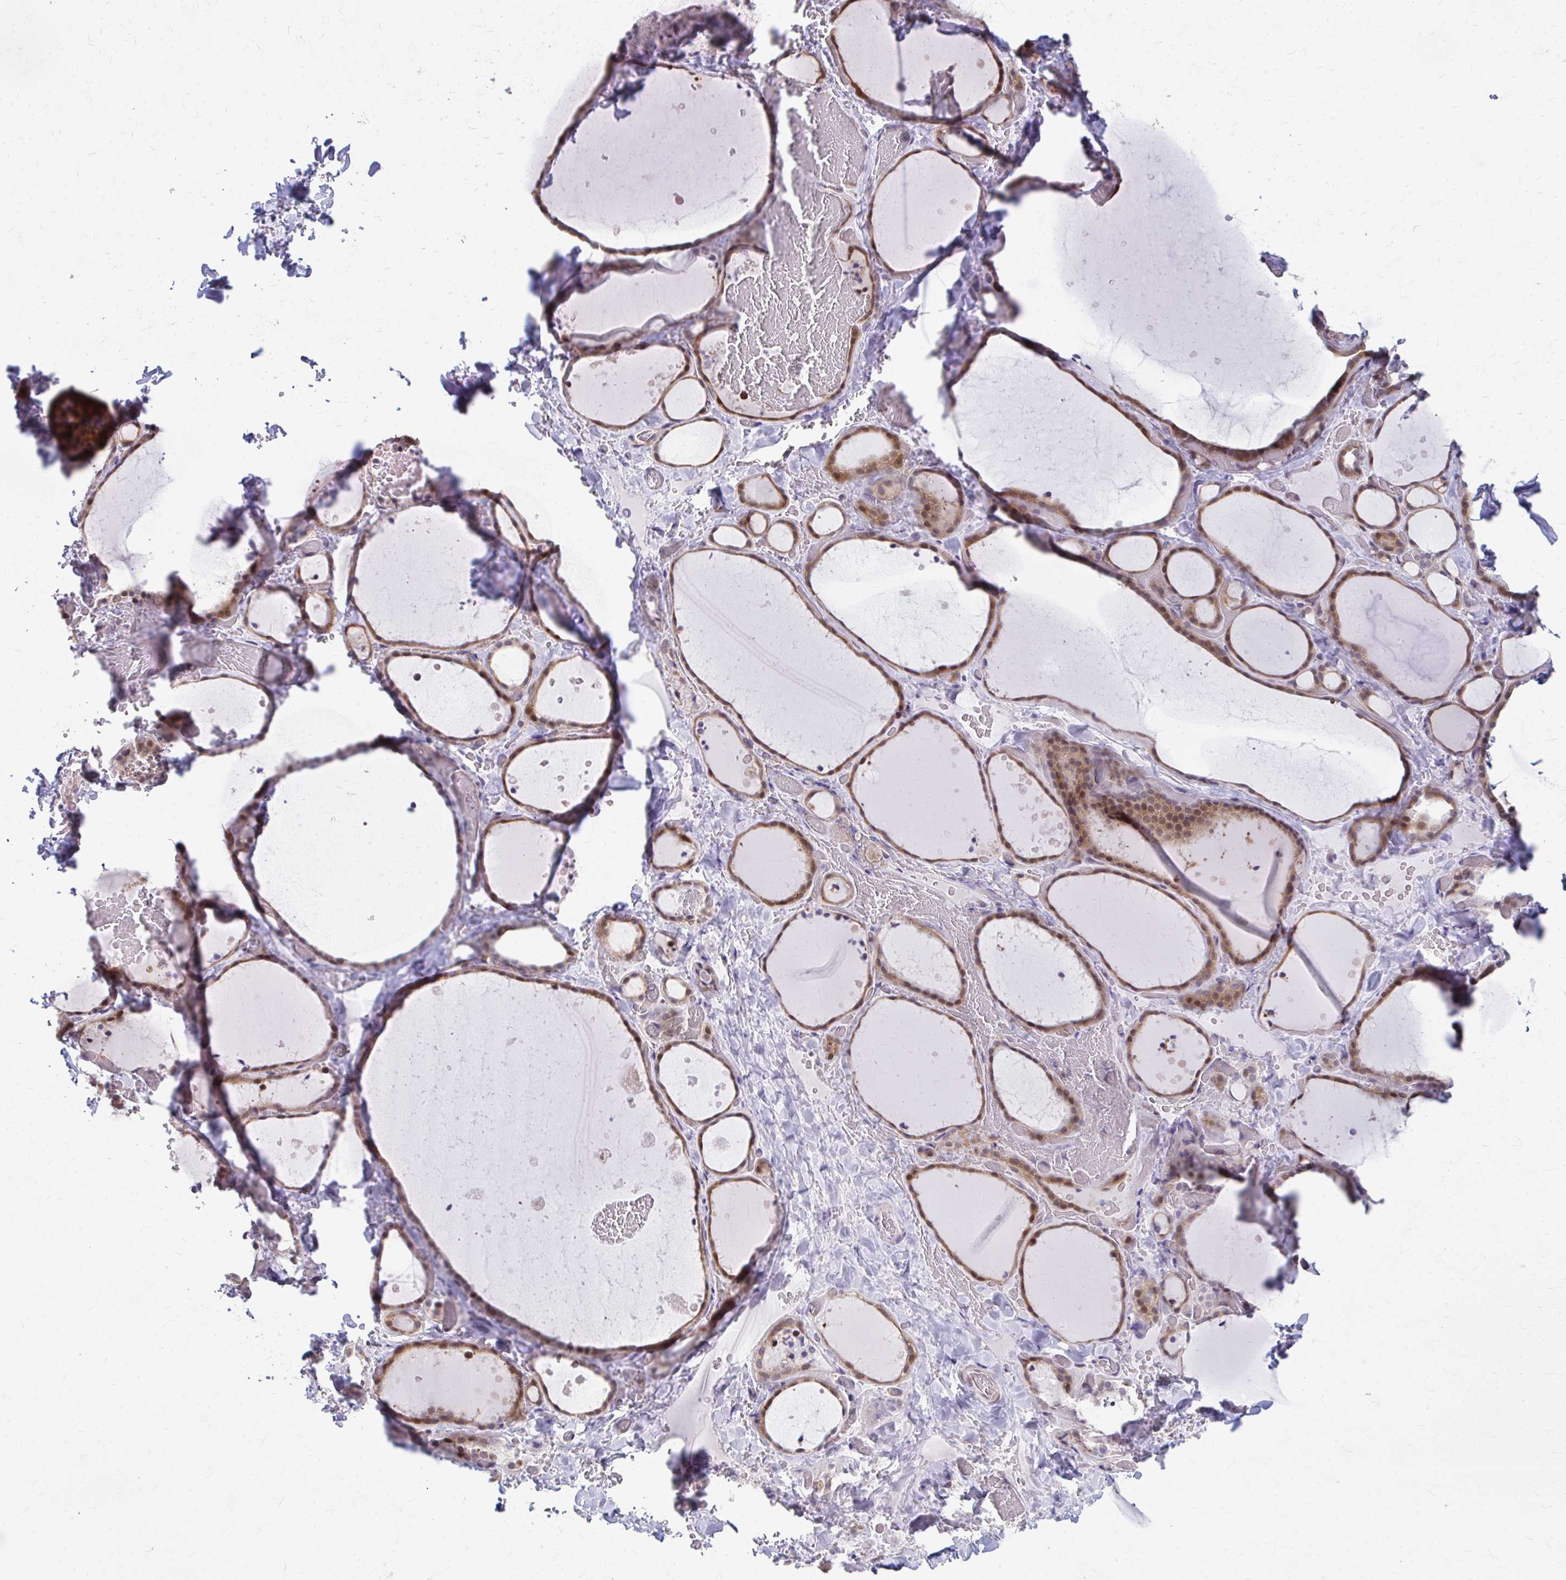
{"staining": {"intensity": "moderate", "quantity": ">75%", "location": "cytoplasmic/membranous,nuclear"}, "tissue": "thyroid gland", "cell_type": "Glandular cells", "image_type": "normal", "snomed": [{"axis": "morphology", "description": "Normal tissue, NOS"}, {"axis": "topography", "description": "Thyroid gland"}], "caption": "Immunohistochemical staining of unremarkable human thyroid gland exhibits medium levels of moderate cytoplasmic/membranous,nuclear staining in about >75% of glandular cells.", "gene": "MAF1", "patient": {"sex": "female", "age": 36}}